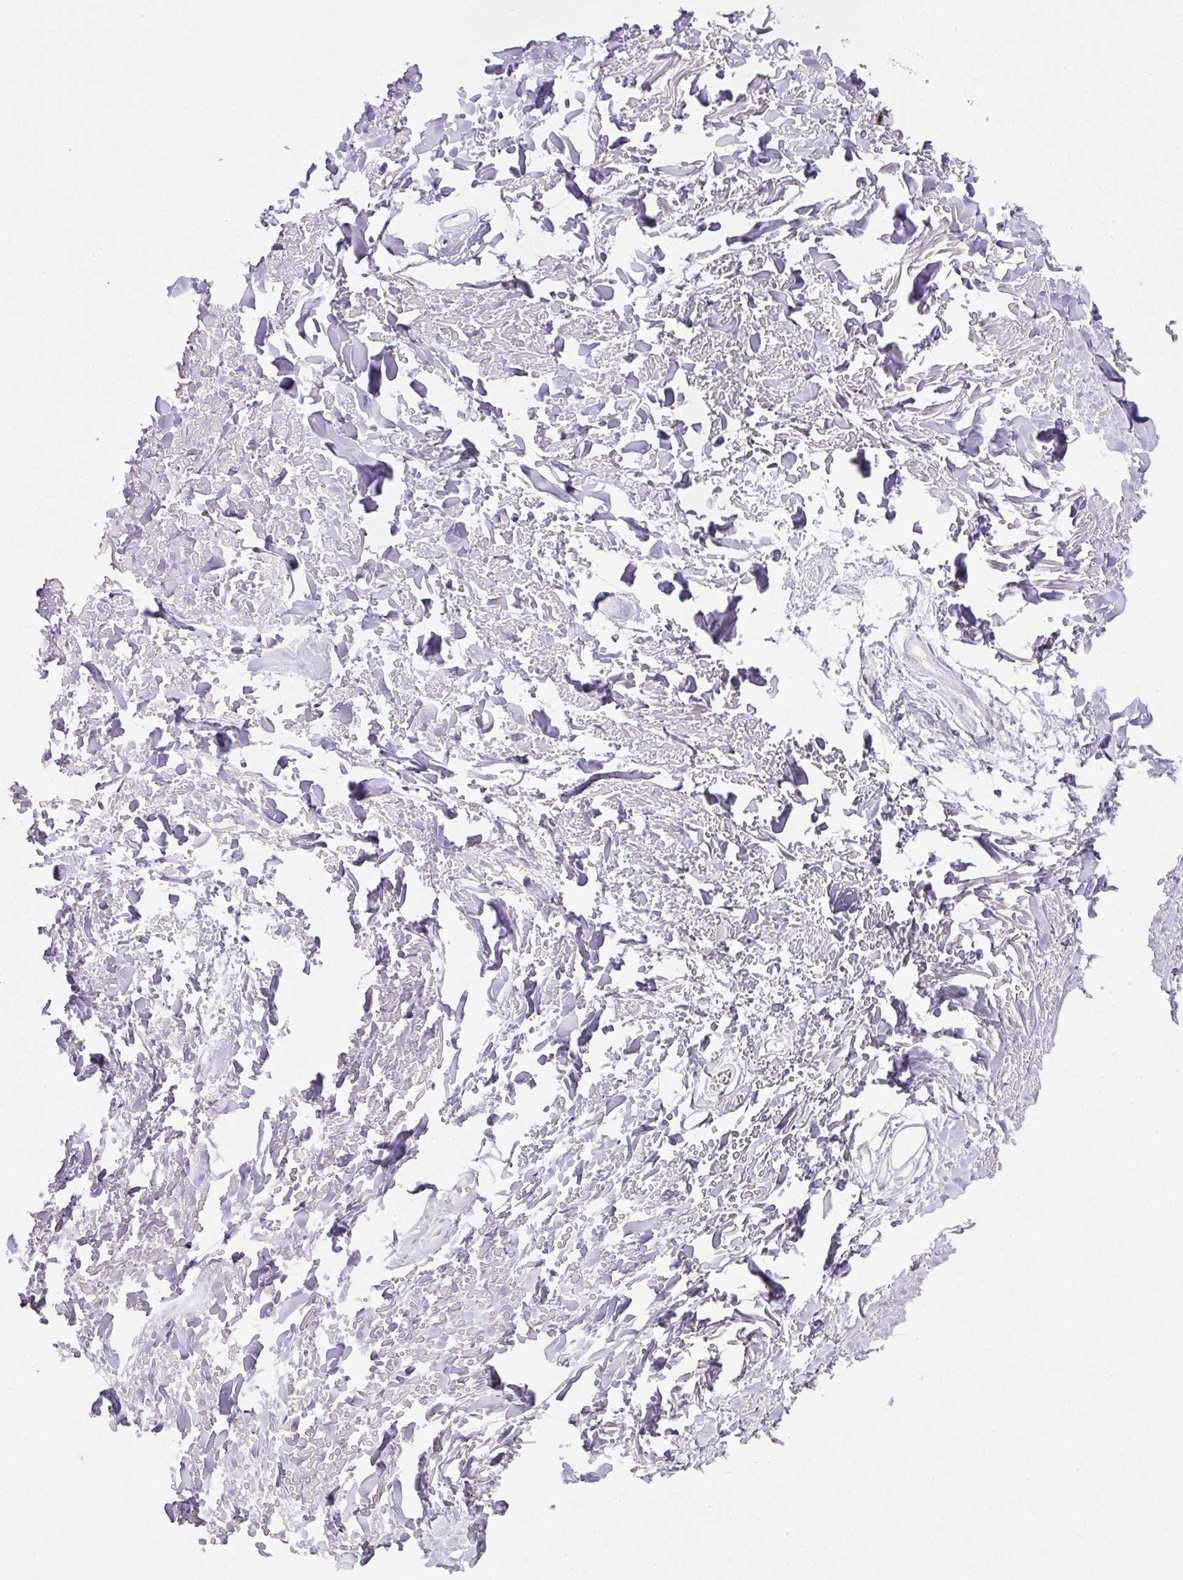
{"staining": {"intensity": "weak", "quantity": "25%-75%", "location": "cytoplasmic/membranous"}, "tissue": "adipose tissue", "cell_type": "Adipocytes", "image_type": "normal", "snomed": [{"axis": "morphology", "description": "Normal tissue, NOS"}, {"axis": "topography", "description": "Cartilage tissue"}], "caption": "A brown stain highlights weak cytoplasmic/membranous staining of a protein in adipocytes of unremarkable human adipose tissue. (Brightfield microscopy of DAB IHC at high magnification).", "gene": "TMEM170B", "patient": {"sex": "male", "age": 57}}